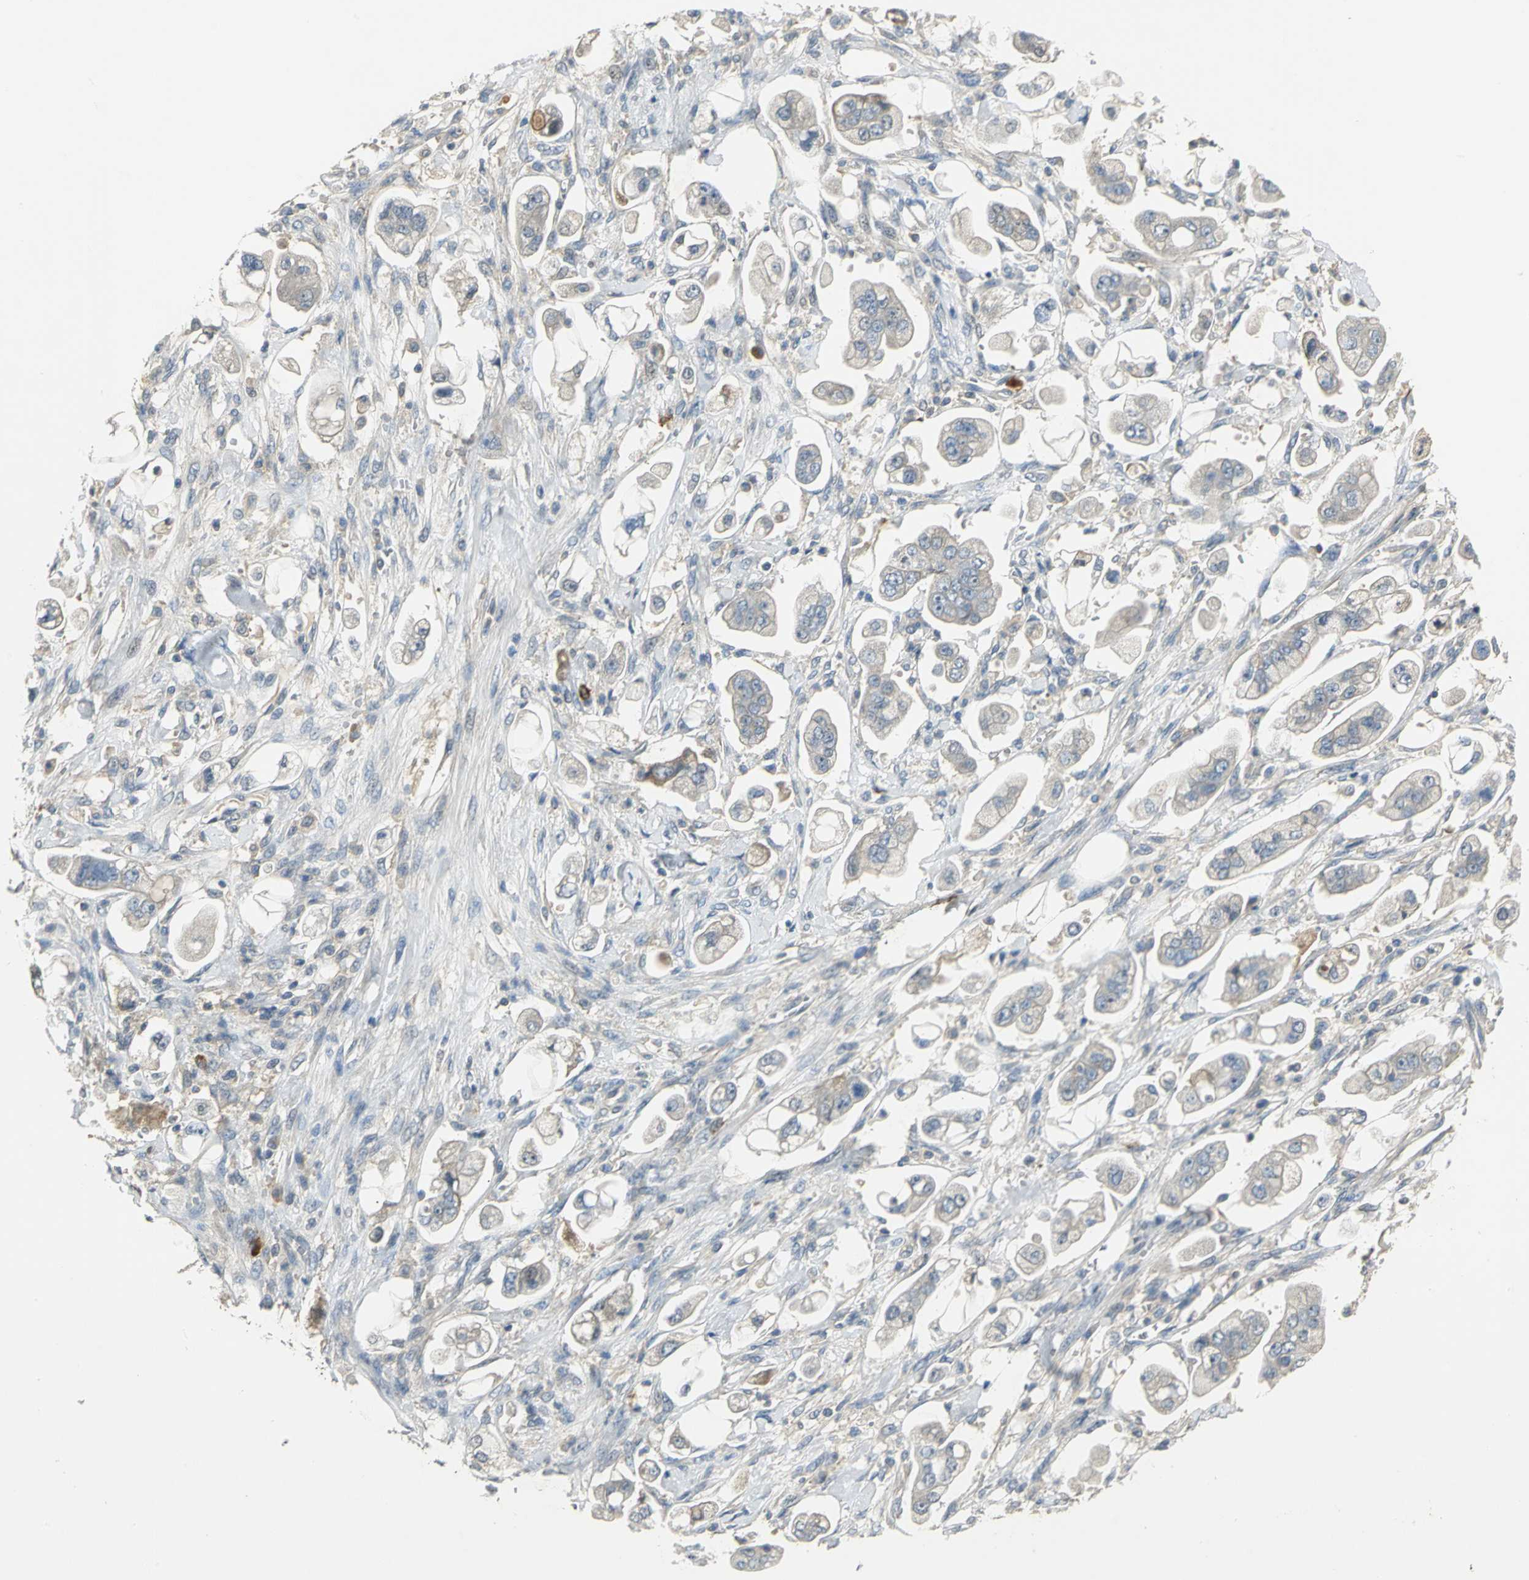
{"staining": {"intensity": "weak", "quantity": "<25%", "location": "cytoplasmic/membranous"}, "tissue": "stomach cancer", "cell_type": "Tumor cells", "image_type": "cancer", "snomed": [{"axis": "morphology", "description": "Adenocarcinoma, NOS"}, {"axis": "topography", "description": "Stomach"}], "caption": "Immunohistochemistry (IHC) micrograph of stomach cancer (adenocarcinoma) stained for a protein (brown), which reveals no staining in tumor cells. (Brightfield microscopy of DAB IHC at high magnification).", "gene": "PROC", "patient": {"sex": "male", "age": 62}}